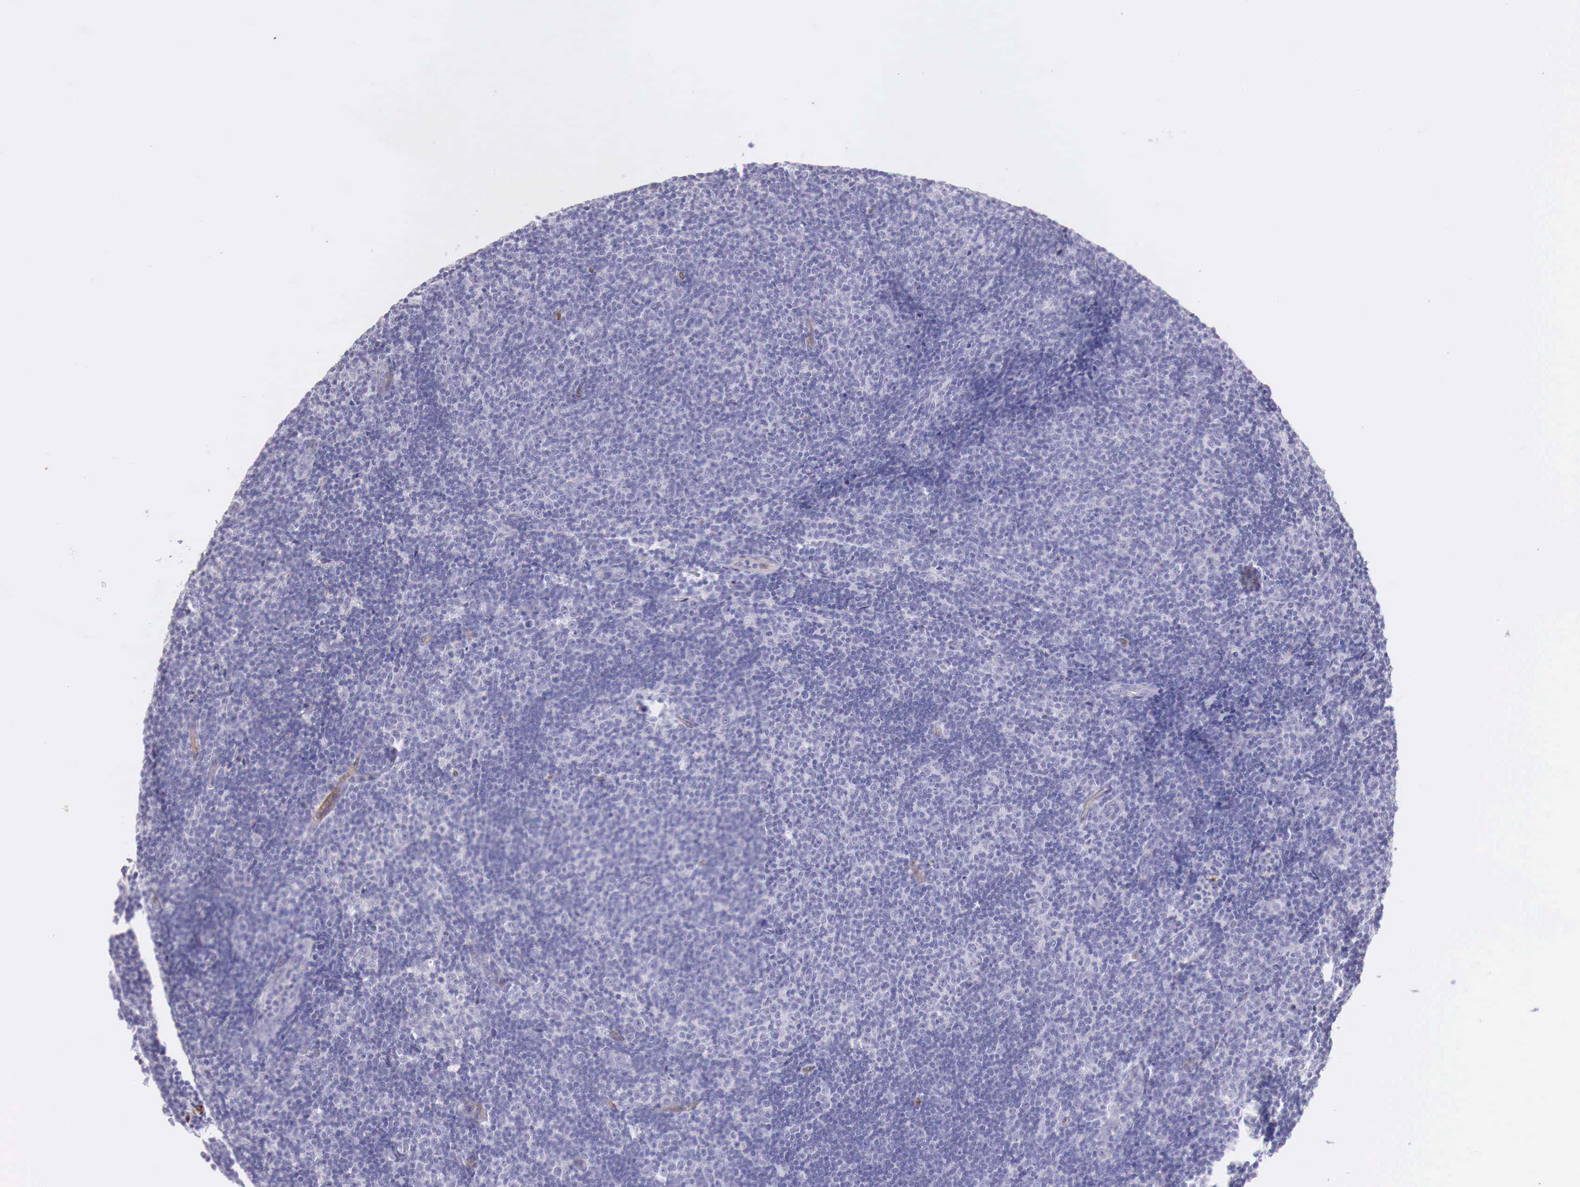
{"staining": {"intensity": "negative", "quantity": "none", "location": "none"}, "tissue": "lymphoma", "cell_type": "Tumor cells", "image_type": "cancer", "snomed": [{"axis": "morphology", "description": "Malignant lymphoma, non-Hodgkin's type, Low grade"}, {"axis": "topography", "description": "Lymph node"}], "caption": "The IHC image has no significant expression in tumor cells of malignant lymphoma, non-Hodgkin's type (low-grade) tissue.", "gene": "MSR1", "patient": {"sex": "male", "age": 49}}